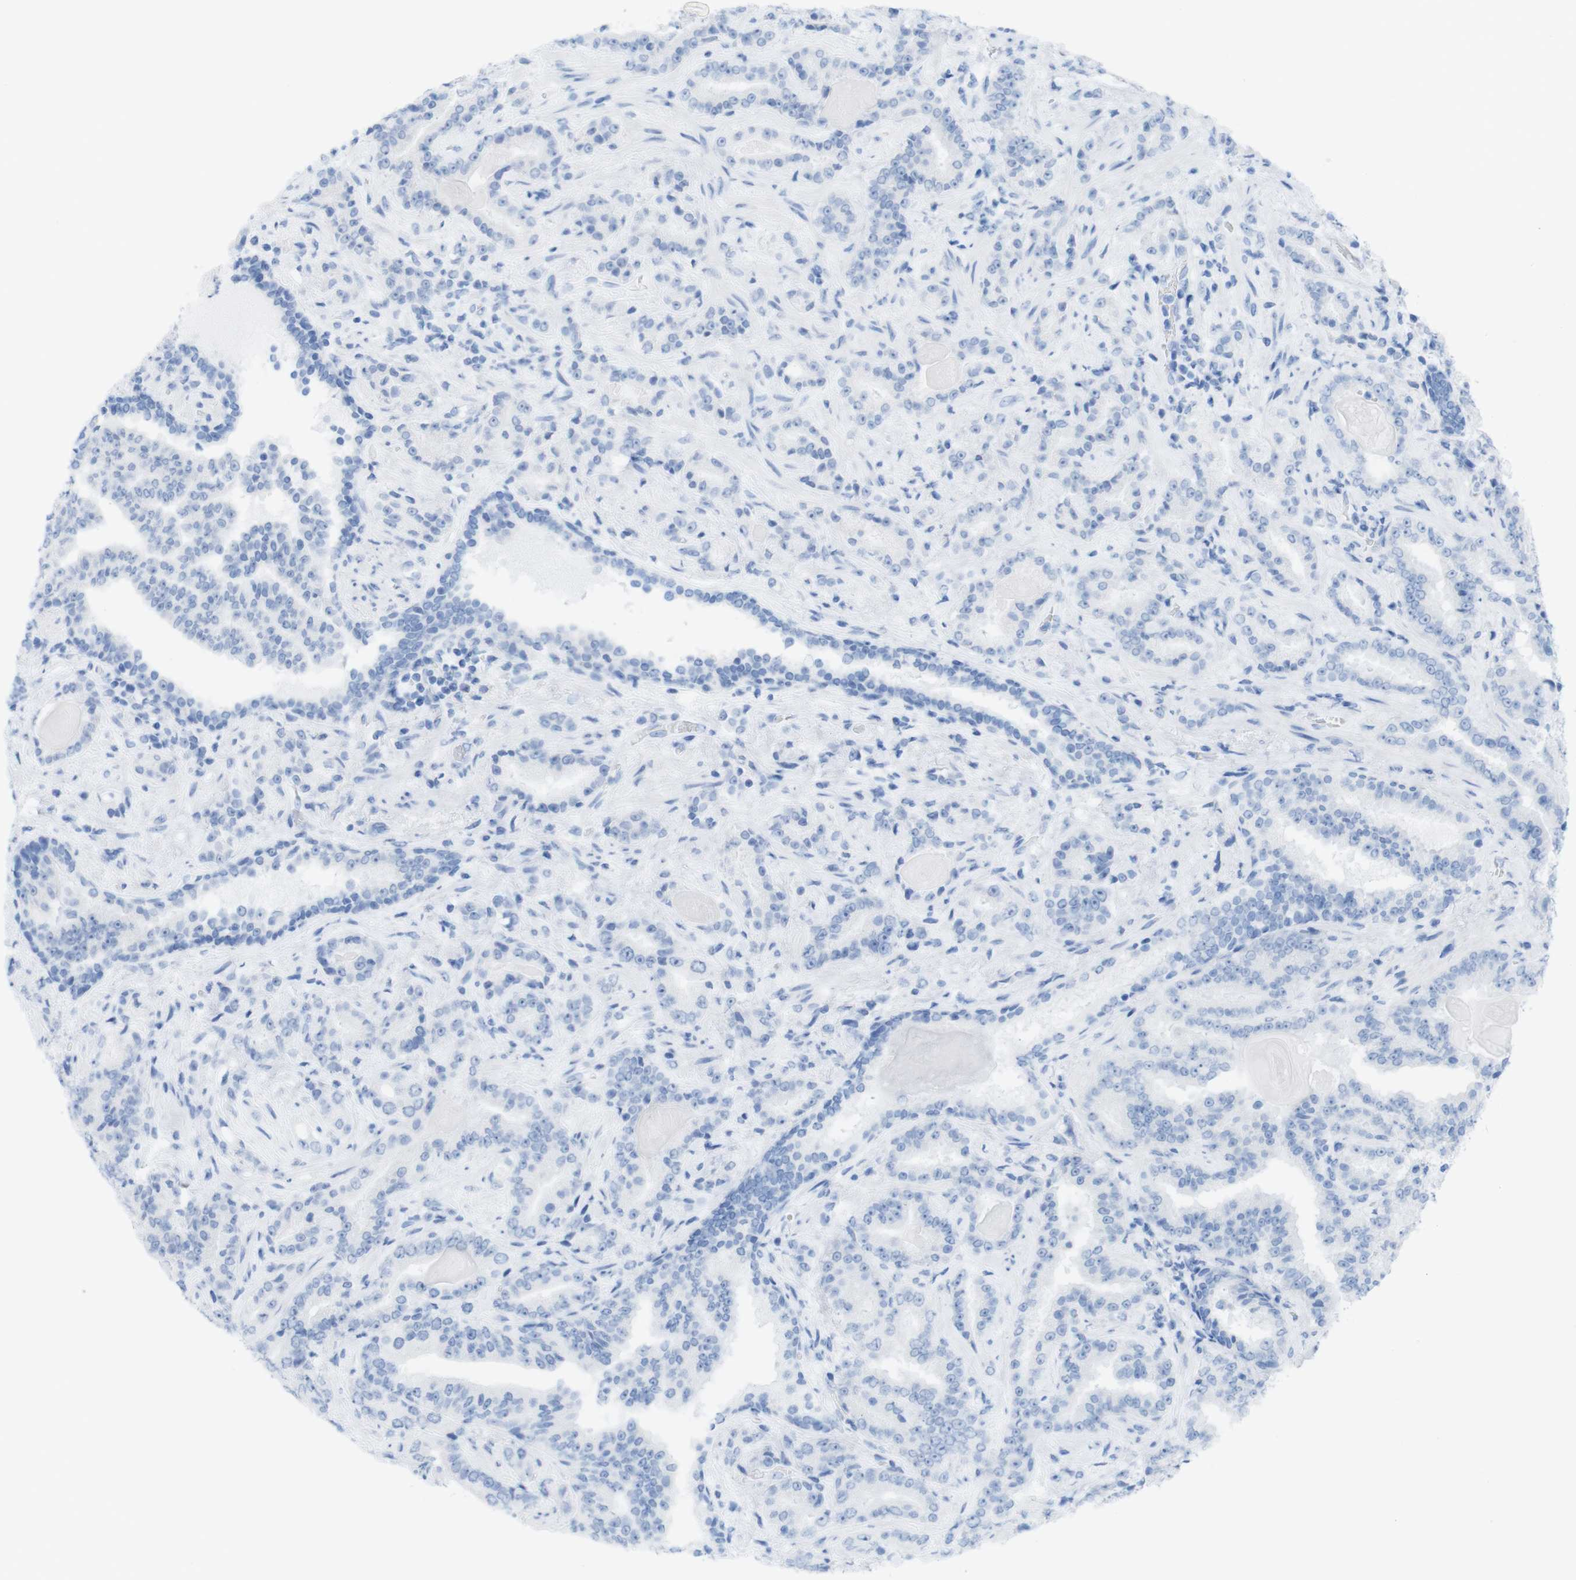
{"staining": {"intensity": "negative", "quantity": "none", "location": "none"}, "tissue": "prostate cancer", "cell_type": "Tumor cells", "image_type": "cancer", "snomed": [{"axis": "morphology", "description": "Adenocarcinoma, Low grade"}, {"axis": "topography", "description": "Prostate"}], "caption": "There is no significant expression in tumor cells of low-grade adenocarcinoma (prostate).", "gene": "MYH7", "patient": {"sex": "male", "age": 60}}